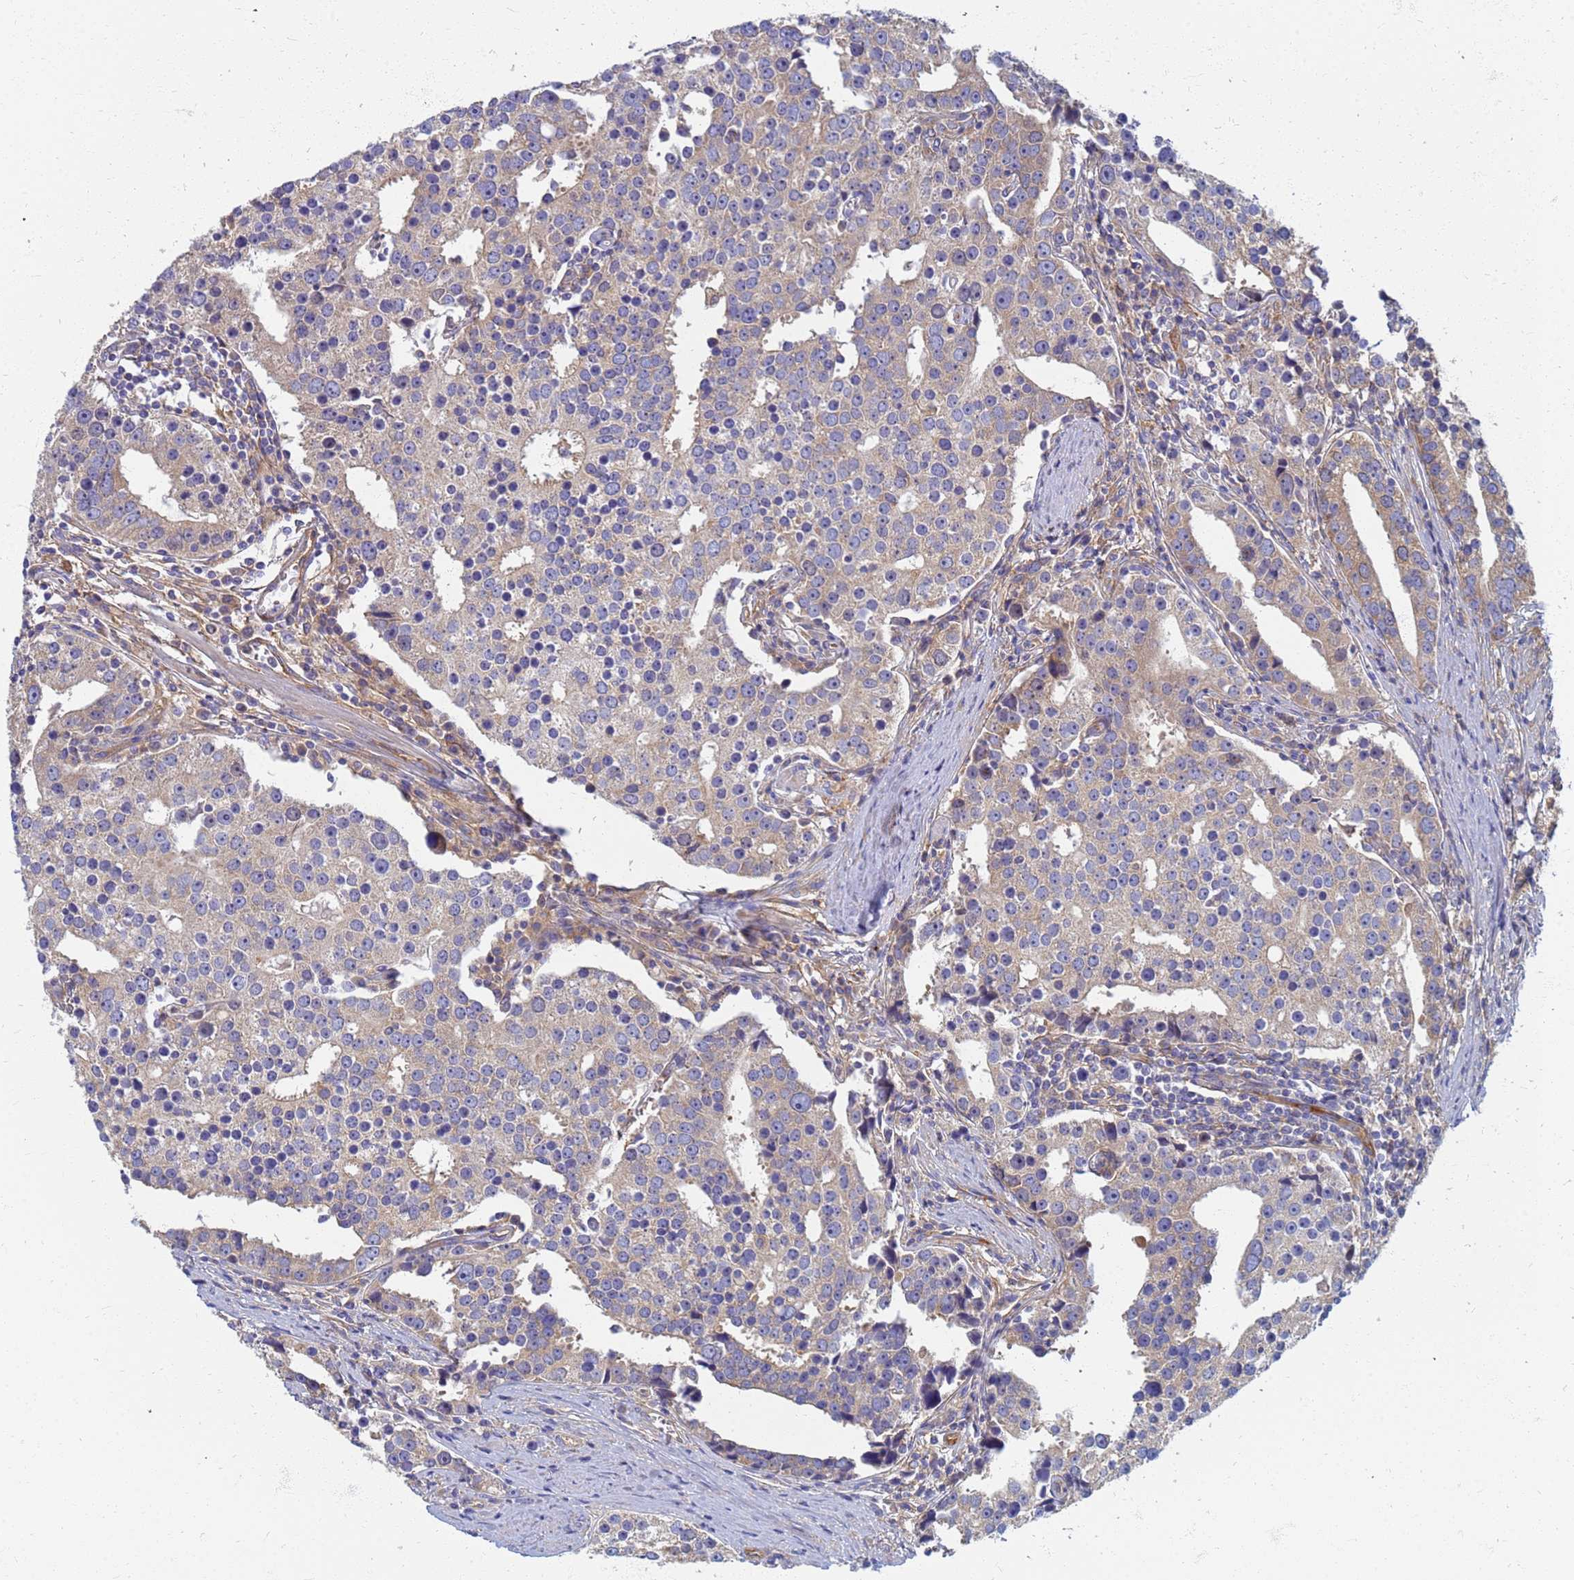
{"staining": {"intensity": "weak", "quantity": "25%-75%", "location": "cytoplasmic/membranous"}, "tissue": "prostate cancer", "cell_type": "Tumor cells", "image_type": "cancer", "snomed": [{"axis": "morphology", "description": "Adenocarcinoma, High grade"}, {"axis": "topography", "description": "Prostate"}], "caption": "Immunohistochemistry (IHC) image of neoplastic tissue: human prostate cancer stained using immunohistochemistry (IHC) shows low levels of weak protein expression localized specifically in the cytoplasmic/membranous of tumor cells, appearing as a cytoplasmic/membranous brown color.", "gene": "EEA1", "patient": {"sex": "male", "age": 71}}